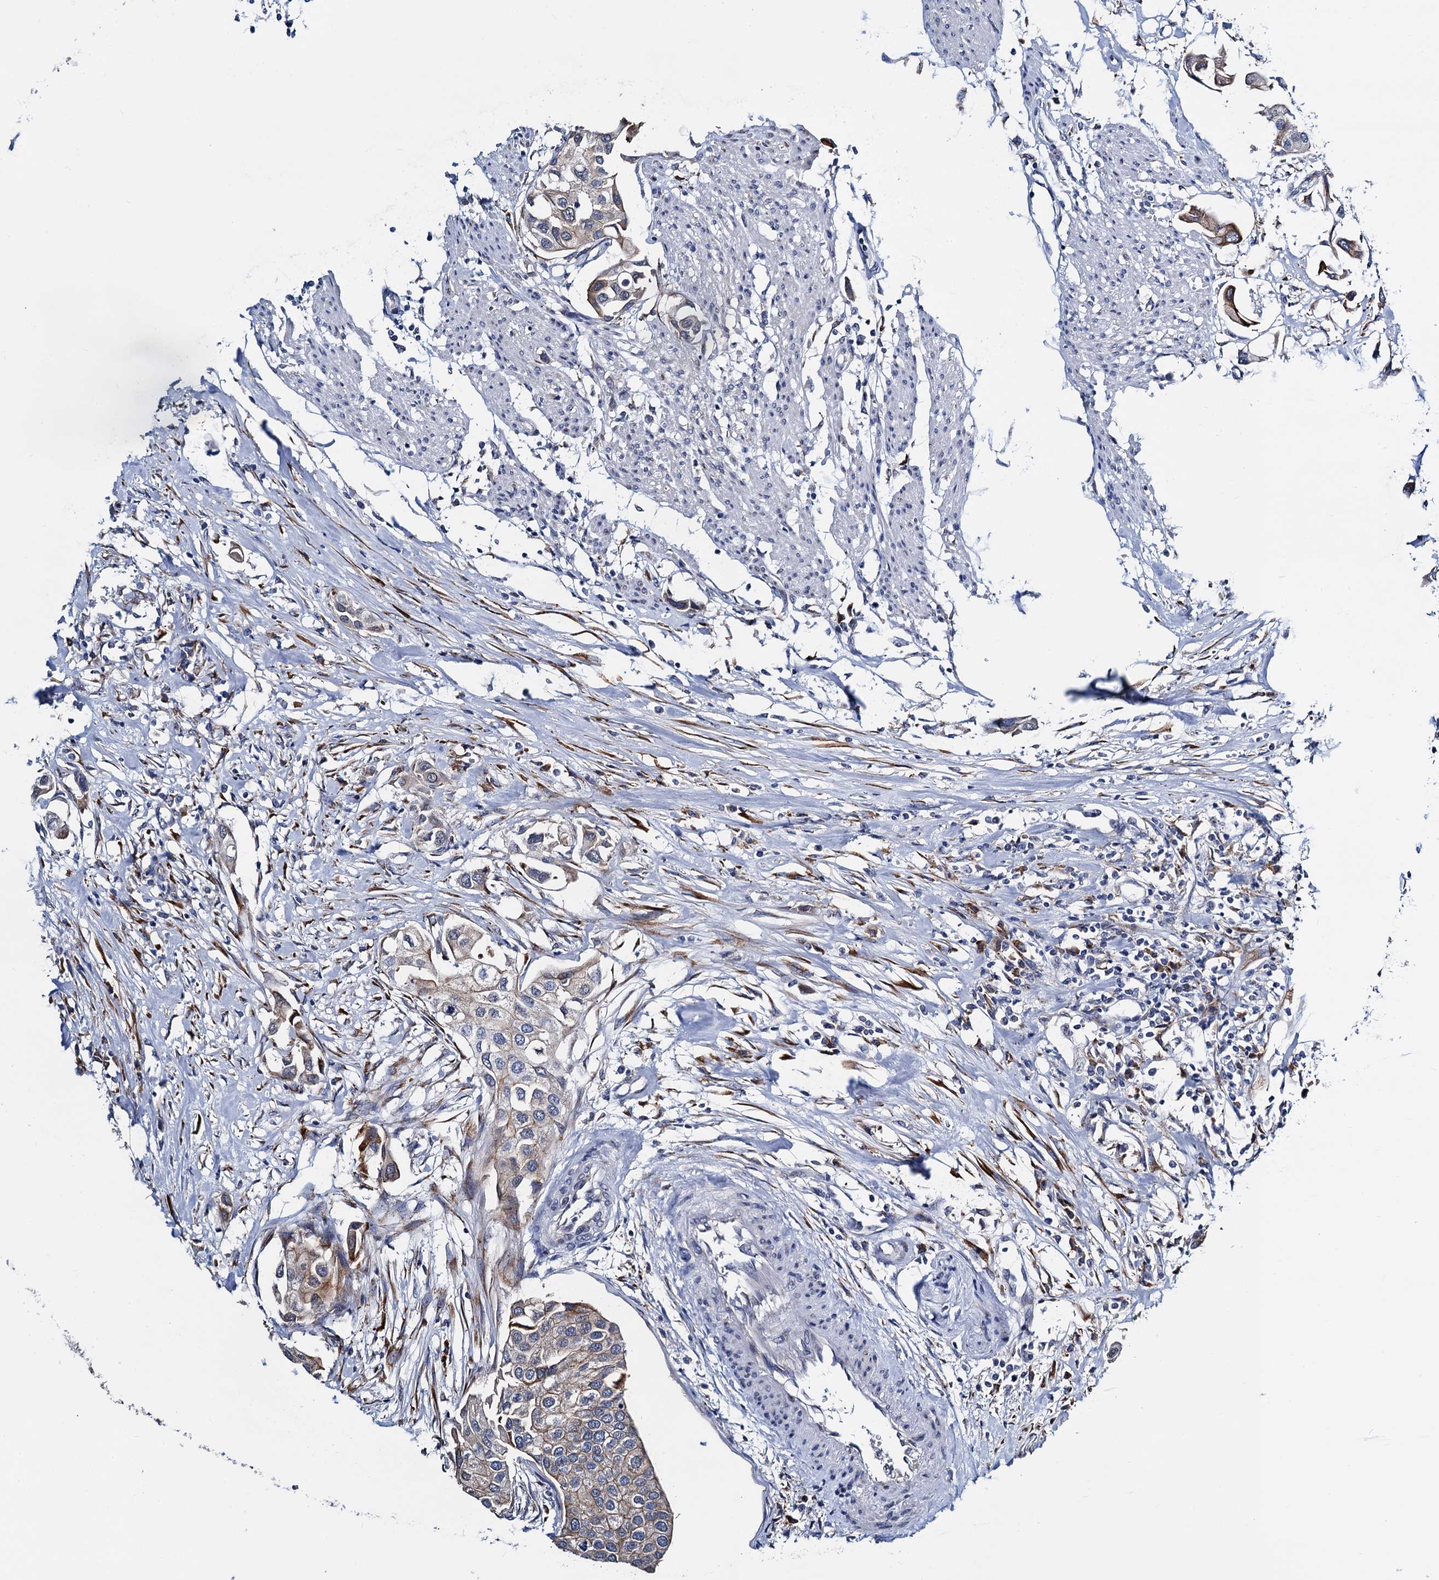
{"staining": {"intensity": "weak", "quantity": "25%-75%", "location": "cytoplasmic/membranous"}, "tissue": "urothelial cancer", "cell_type": "Tumor cells", "image_type": "cancer", "snomed": [{"axis": "morphology", "description": "Urothelial carcinoma, High grade"}, {"axis": "topography", "description": "Urinary bladder"}], "caption": "High-power microscopy captured an immunohistochemistry micrograph of high-grade urothelial carcinoma, revealing weak cytoplasmic/membranous staining in about 25%-75% of tumor cells. The staining was performed using DAB, with brown indicating positive protein expression. Nuclei are stained blue with hematoxylin.", "gene": "SLC7A10", "patient": {"sex": "male", "age": 64}}